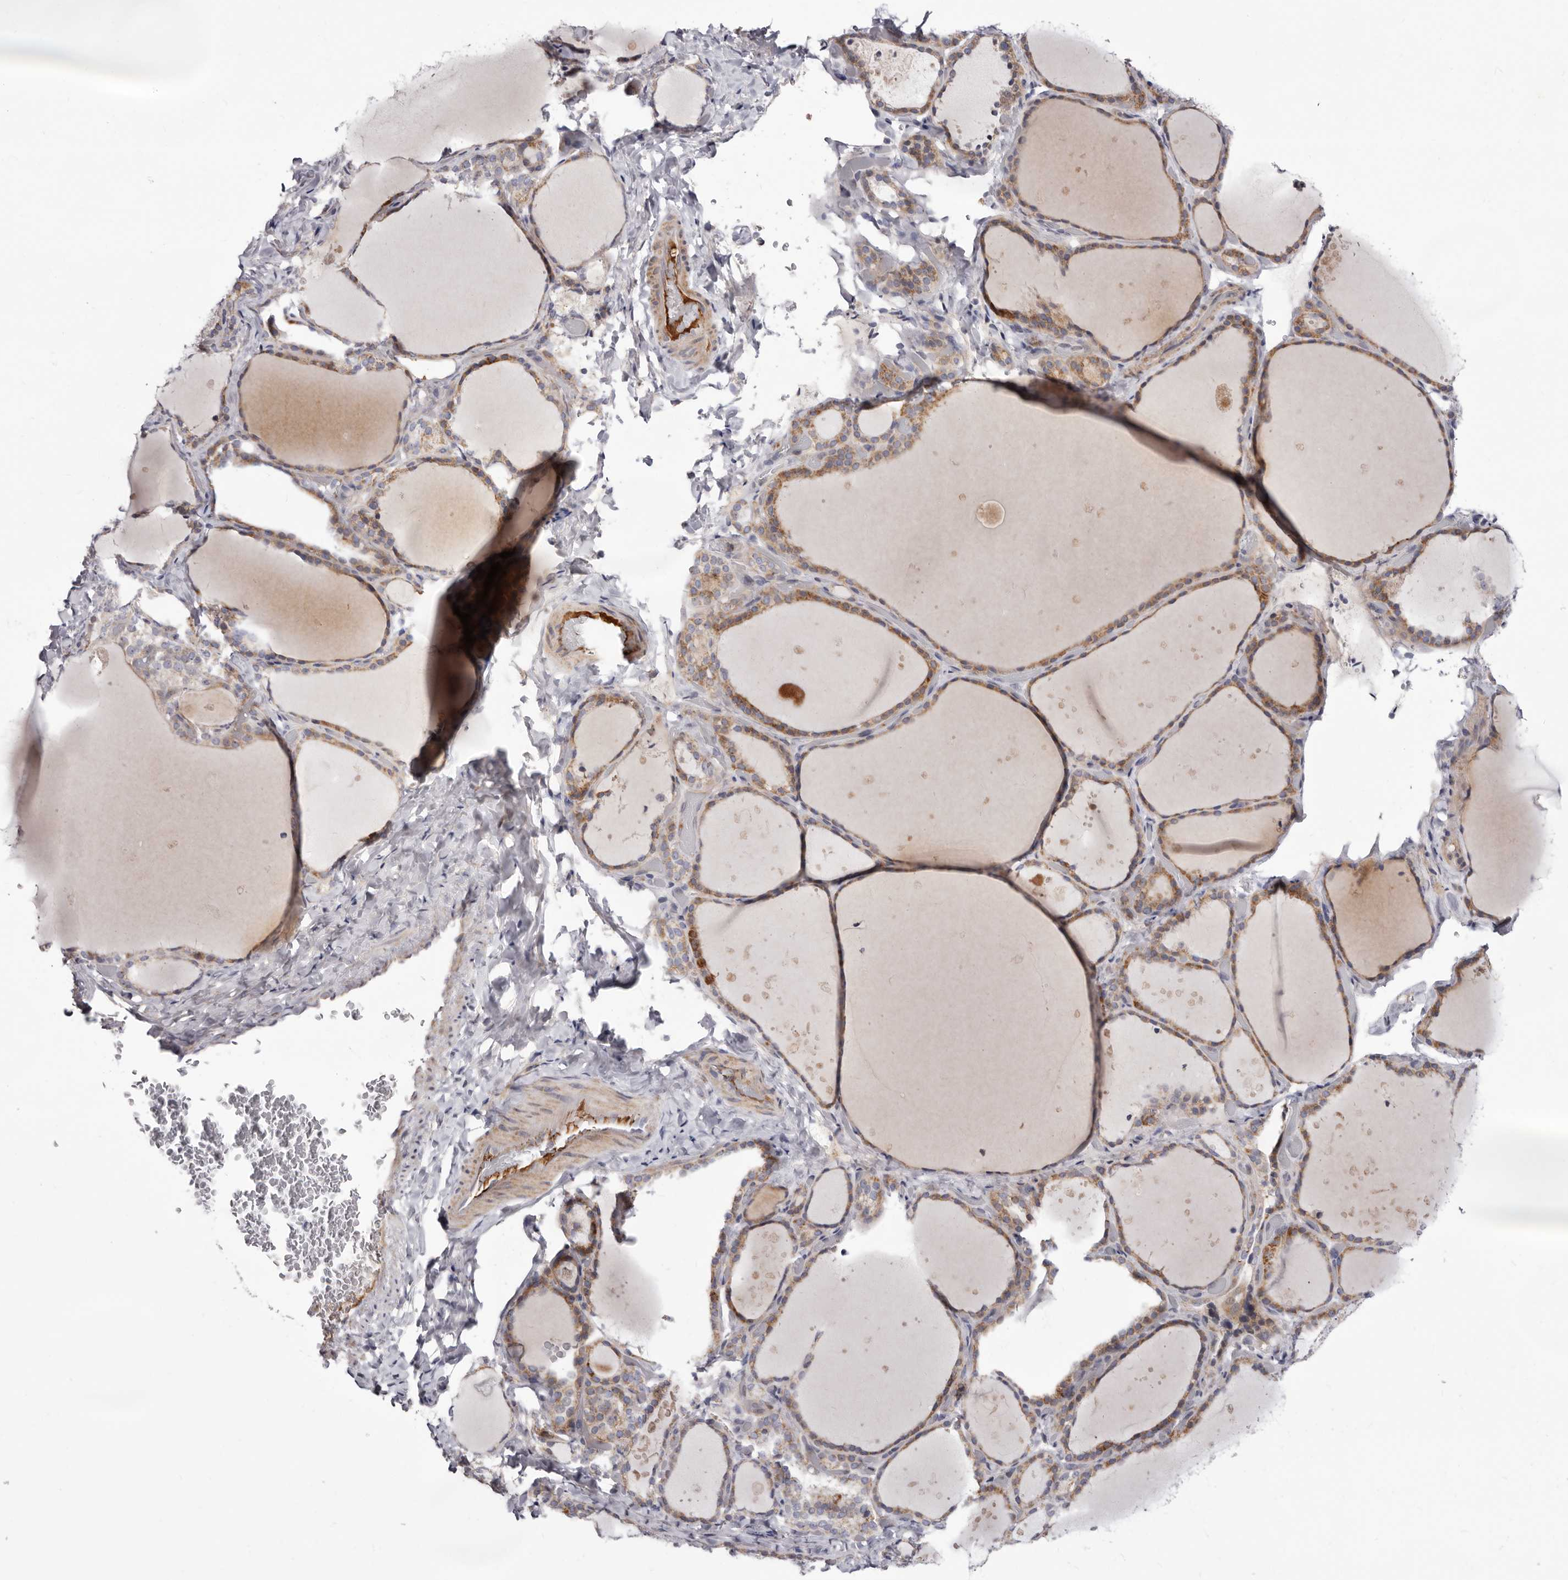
{"staining": {"intensity": "moderate", "quantity": "25%-75%", "location": "cytoplasmic/membranous"}, "tissue": "thyroid gland", "cell_type": "Glandular cells", "image_type": "normal", "snomed": [{"axis": "morphology", "description": "Normal tissue, NOS"}, {"axis": "topography", "description": "Thyroid gland"}], "caption": "Immunohistochemical staining of benign thyroid gland exhibits moderate cytoplasmic/membranous protein expression in about 25%-75% of glandular cells.", "gene": "NUBPL", "patient": {"sex": "female", "age": 44}}